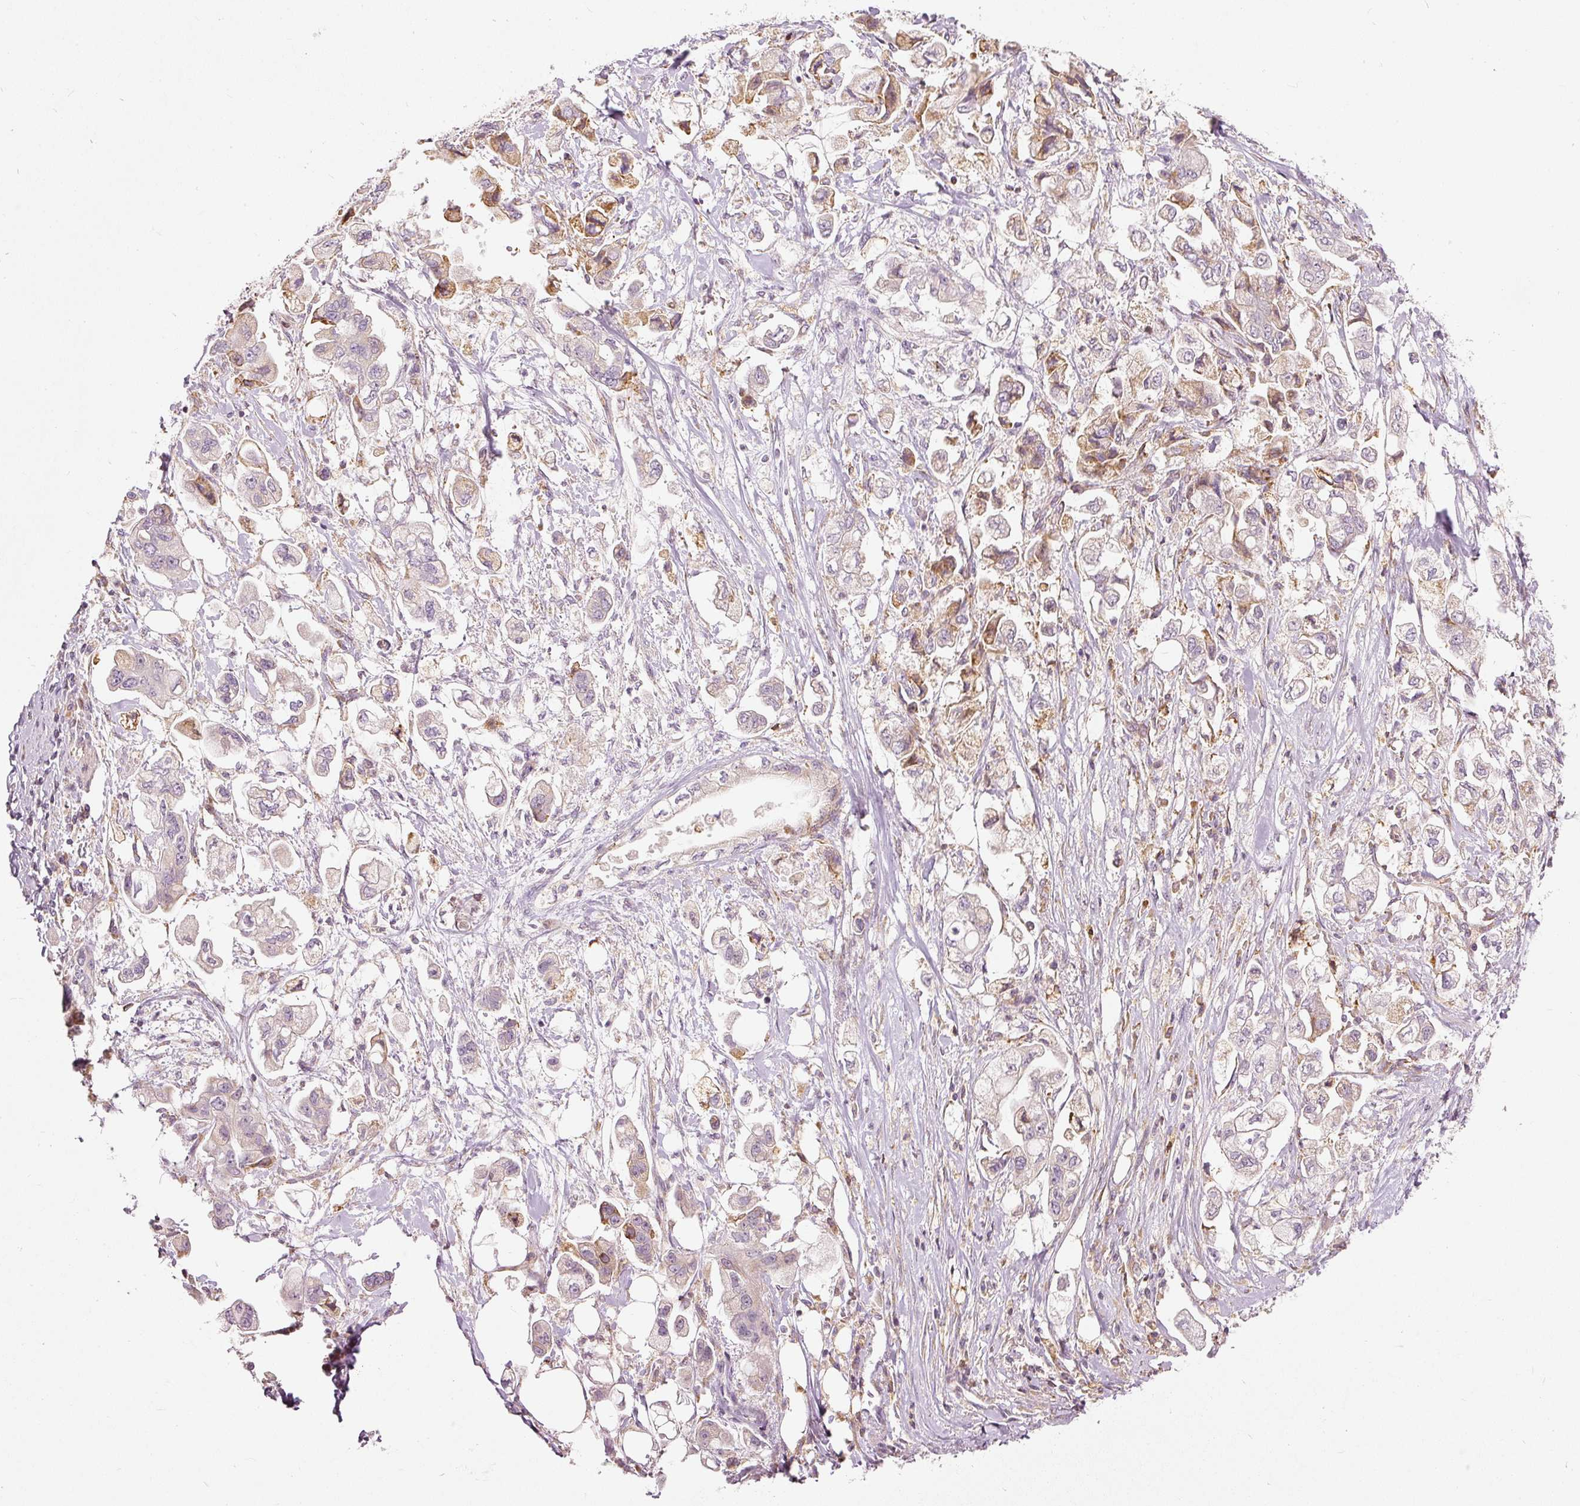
{"staining": {"intensity": "moderate", "quantity": "<25%", "location": "cytoplasmic/membranous"}, "tissue": "stomach cancer", "cell_type": "Tumor cells", "image_type": "cancer", "snomed": [{"axis": "morphology", "description": "Adenocarcinoma, NOS"}, {"axis": "topography", "description": "Stomach"}], "caption": "An immunohistochemistry (IHC) histopathology image of tumor tissue is shown. Protein staining in brown labels moderate cytoplasmic/membranous positivity in adenocarcinoma (stomach) within tumor cells.", "gene": "SNAPC5", "patient": {"sex": "male", "age": 62}}